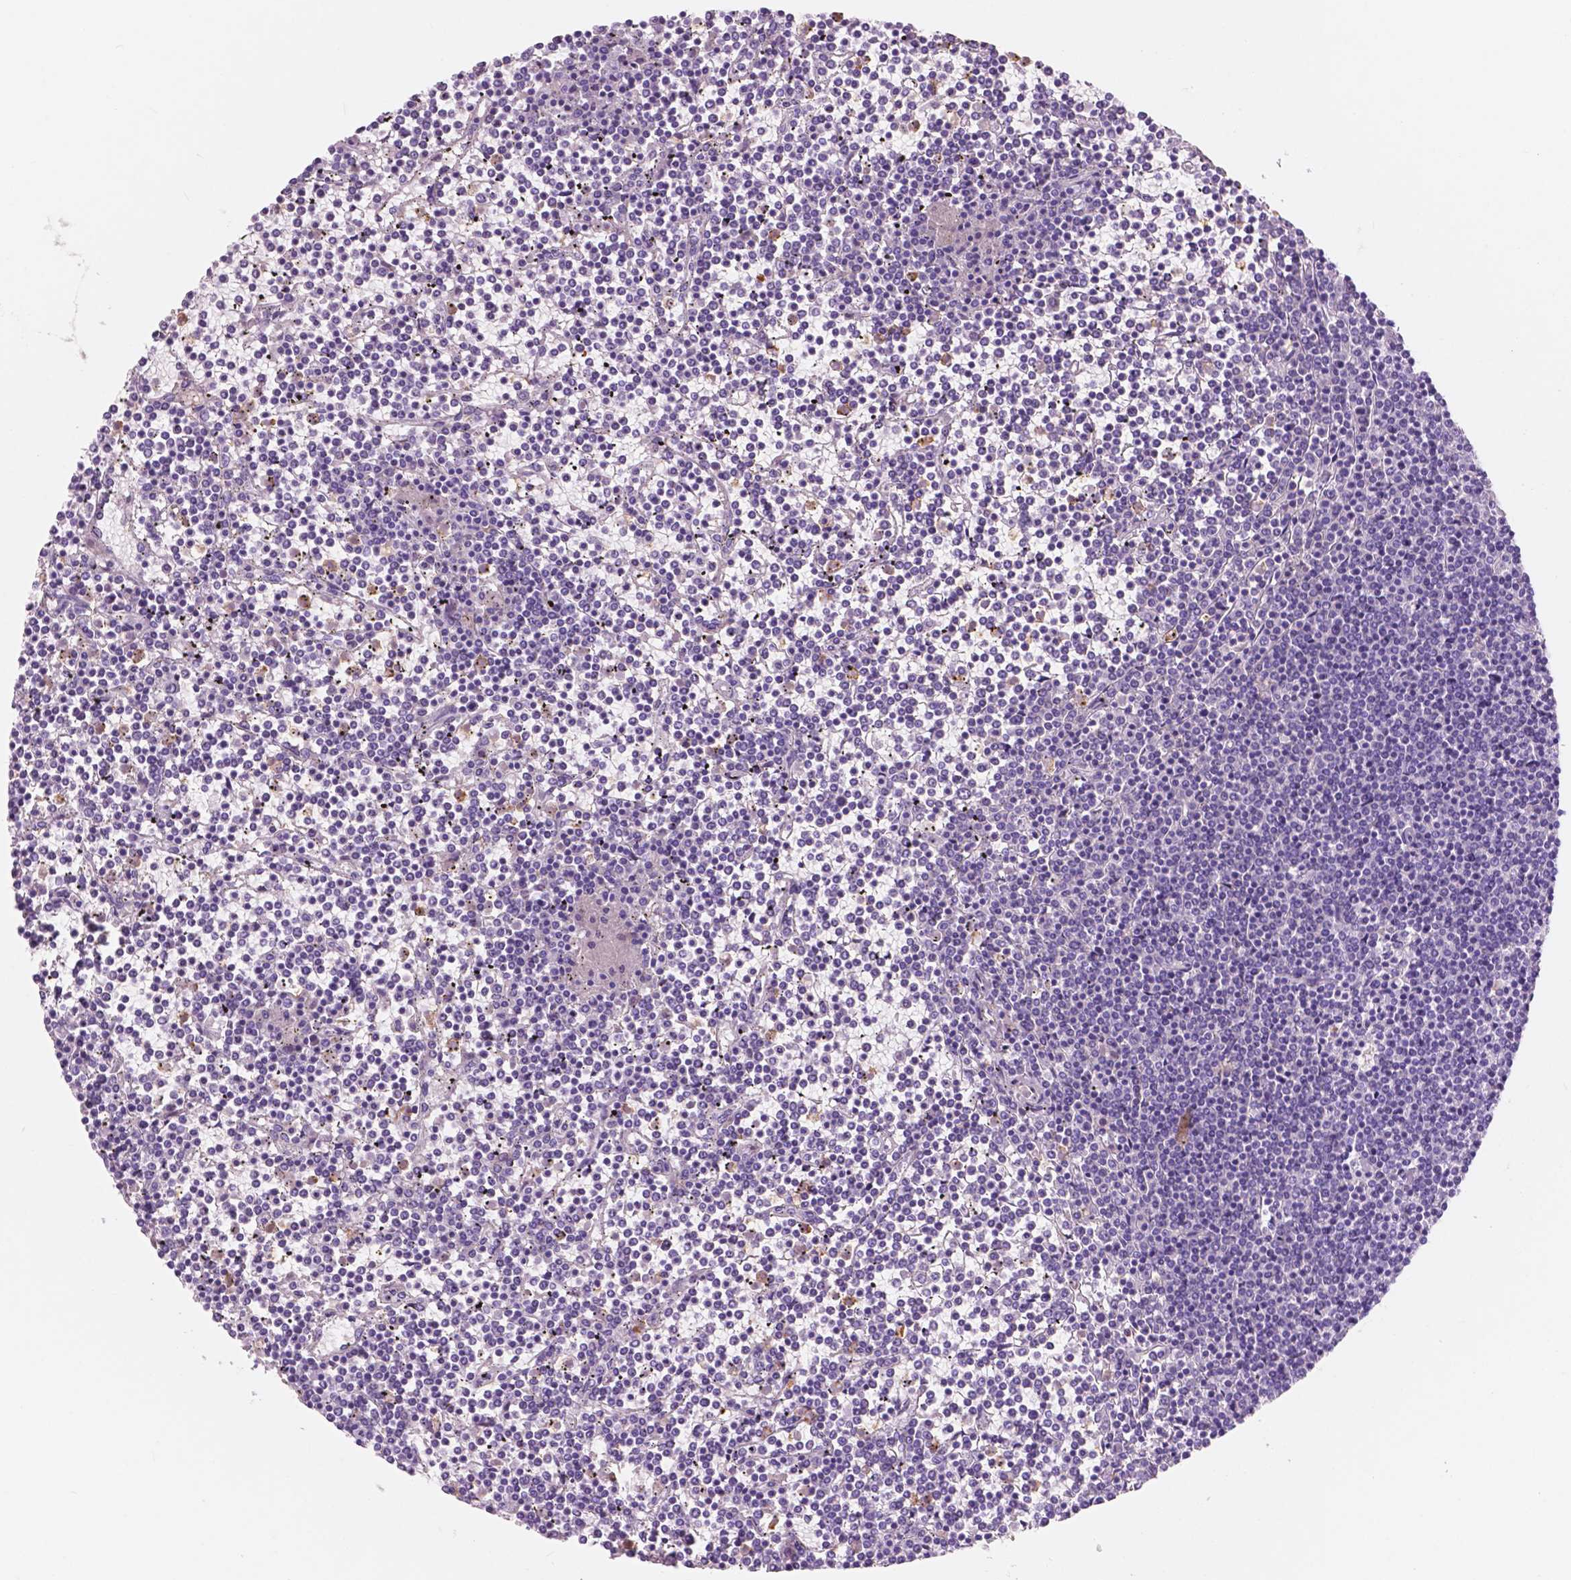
{"staining": {"intensity": "negative", "quantity": "none", "location": "none"}, "tissue": "lymphoma", "cell_type": "Tumor cells", "image_type": "cancer", "snomed": [{"axis": "morphology", "description": "Malignant lymphoma, non-Hodgkin's type, Low grade"}, {"axis": "topography", "description": "Spleen"}], "caption": "This is an immunohistochemistry (IHC) micrograph of lymphoma. There is no expression in tumor cells.", "gene": "CUZD1", "patient": {"sex": "female", "age": 19}}